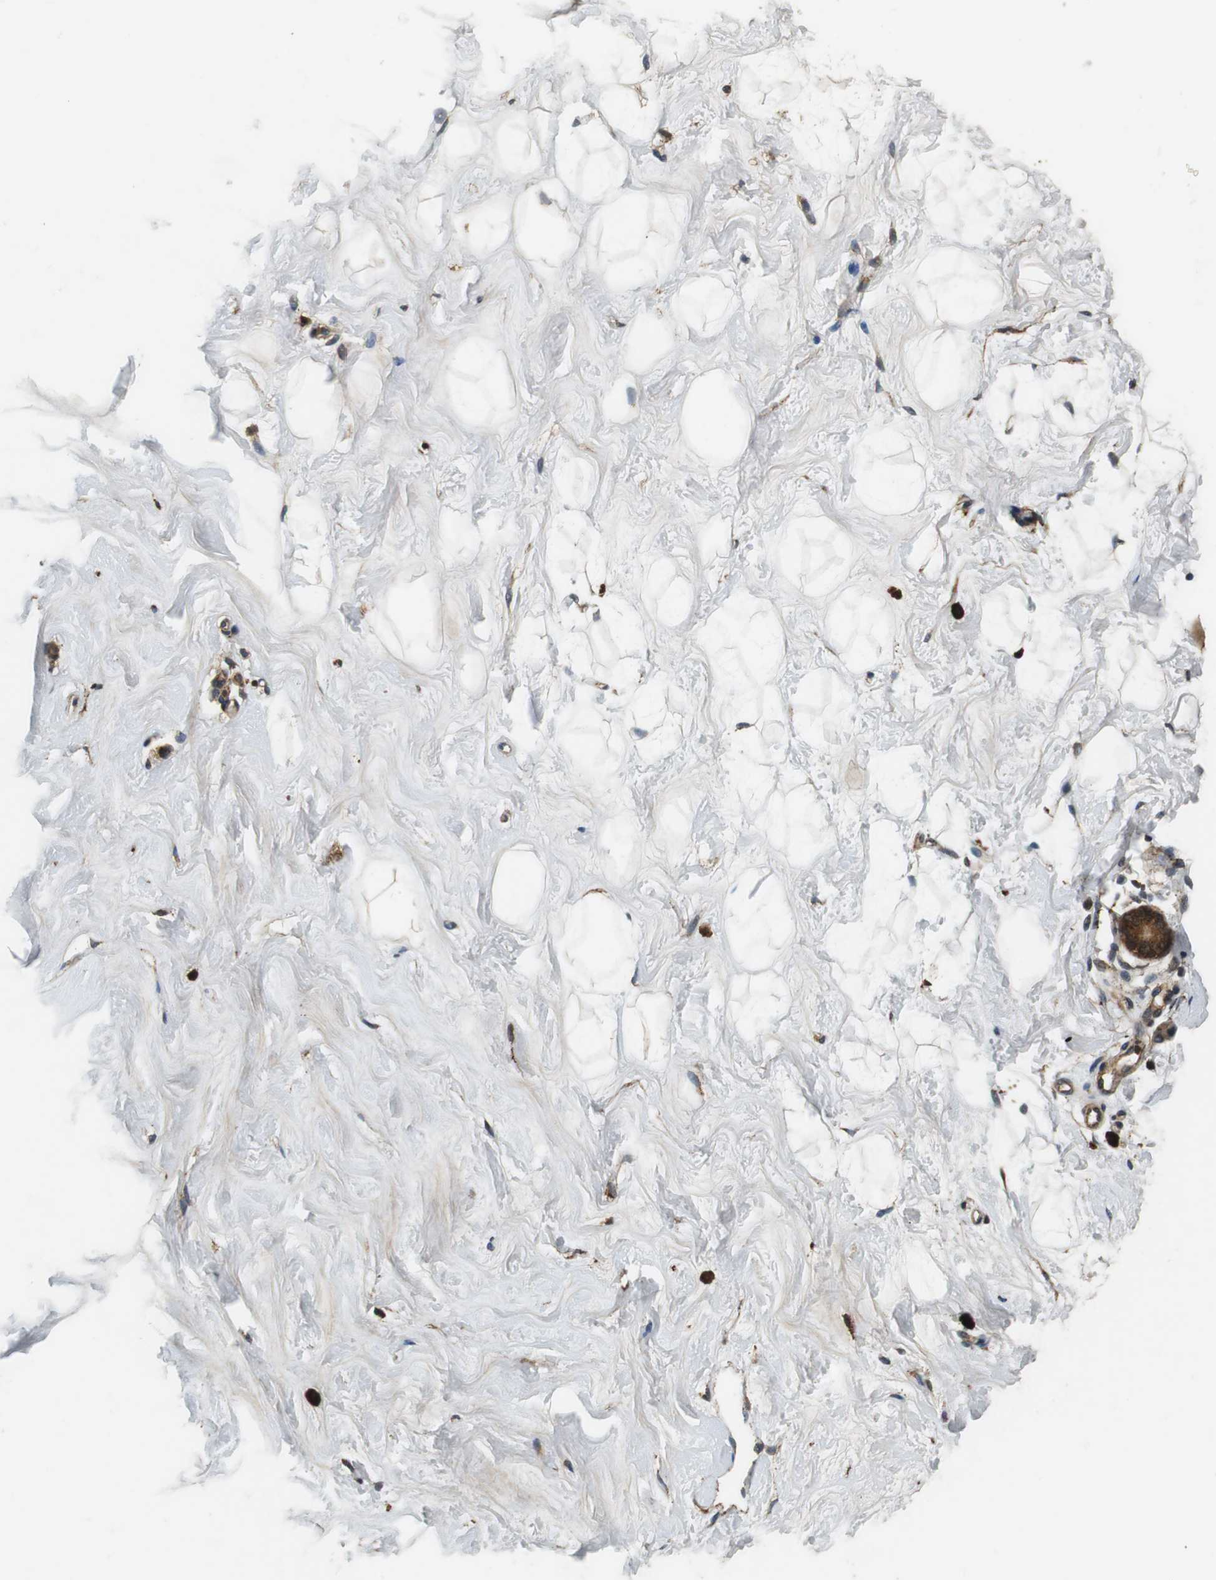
{"staining": {"intensity": "moderate", "quantity": "<25%", "location": "cytoplasmic/membranous"}, "tissue": "breast", "cell_type": "Adipocytes", "image_type": "normal", "snomed": [{"axis": "morphology", "description": "Normal tissue, NOS"}, {"axis": "topography", "description": "Breast"}], "caption": "High-power microscopy captured an IHC image of normal breast, revealing moderate cytoplasmic/membranous expression in about <25% of adipocytes. The staining was performed using DAB (3,3'-diaminobenzidine) to visualize the protein expression in brown, while the nuclei were stained in blue with hematoxylin (Magnification: 20x).", "gene": "TXNRD1", "patient": {"sex": "female", "age": 23}}